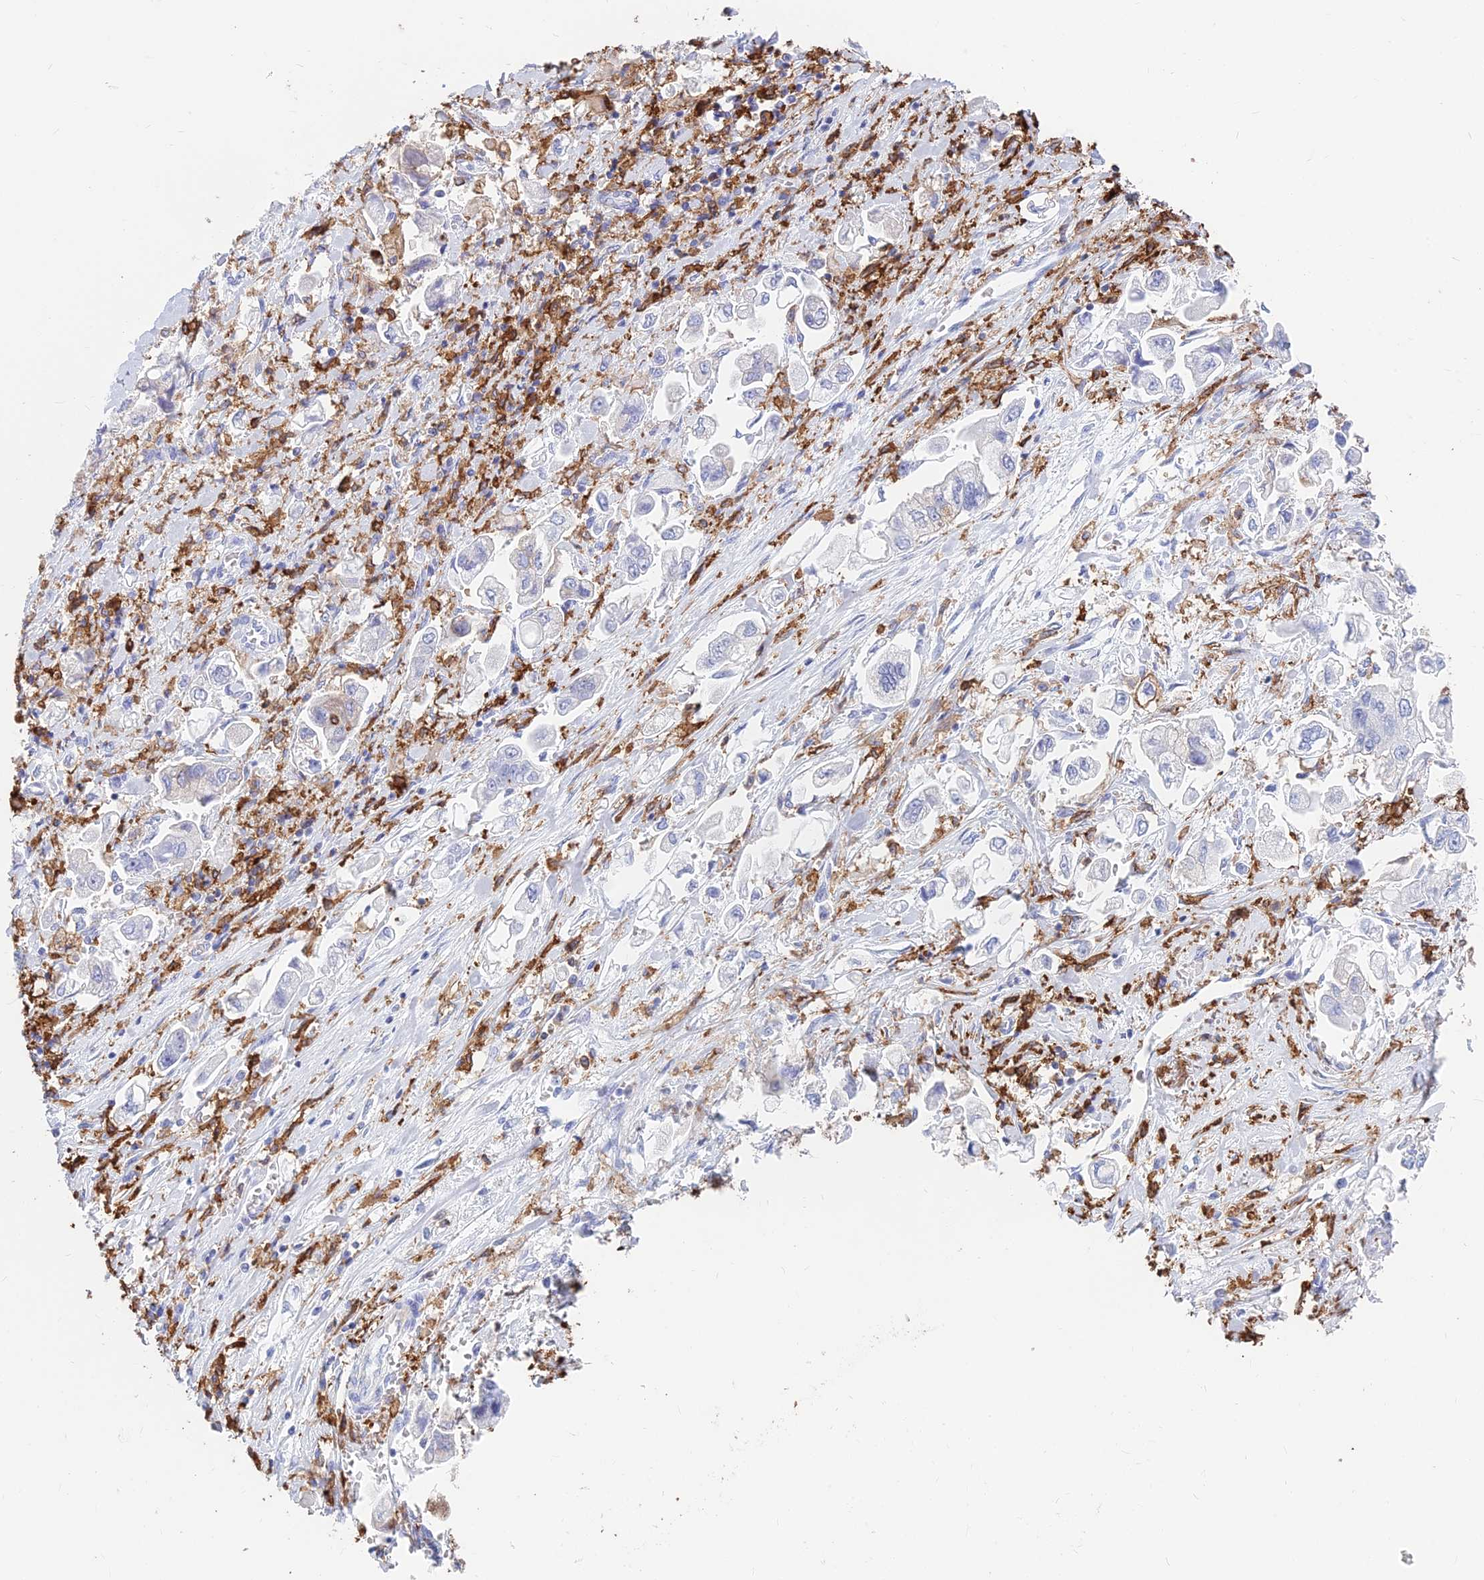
{"staining": {"intensity": "negative", "quantity": "none", "location": "none"}, "tissue": "stomach cancer", "cell_type": "Tumor cells", "image_type": "cancer", "snomed": [{"axis": "morphology", "description": "Adenocarcinoma, NOS"}, {"axis": "topography", "description": "Stomach"}], "caption": "Stomach adenocarcinoma stained for a protein using IHC demonstrates no positivity tumor cells.", "gene": "HLA-DRB1", "patient": {"sex": "male", "age": 62}}